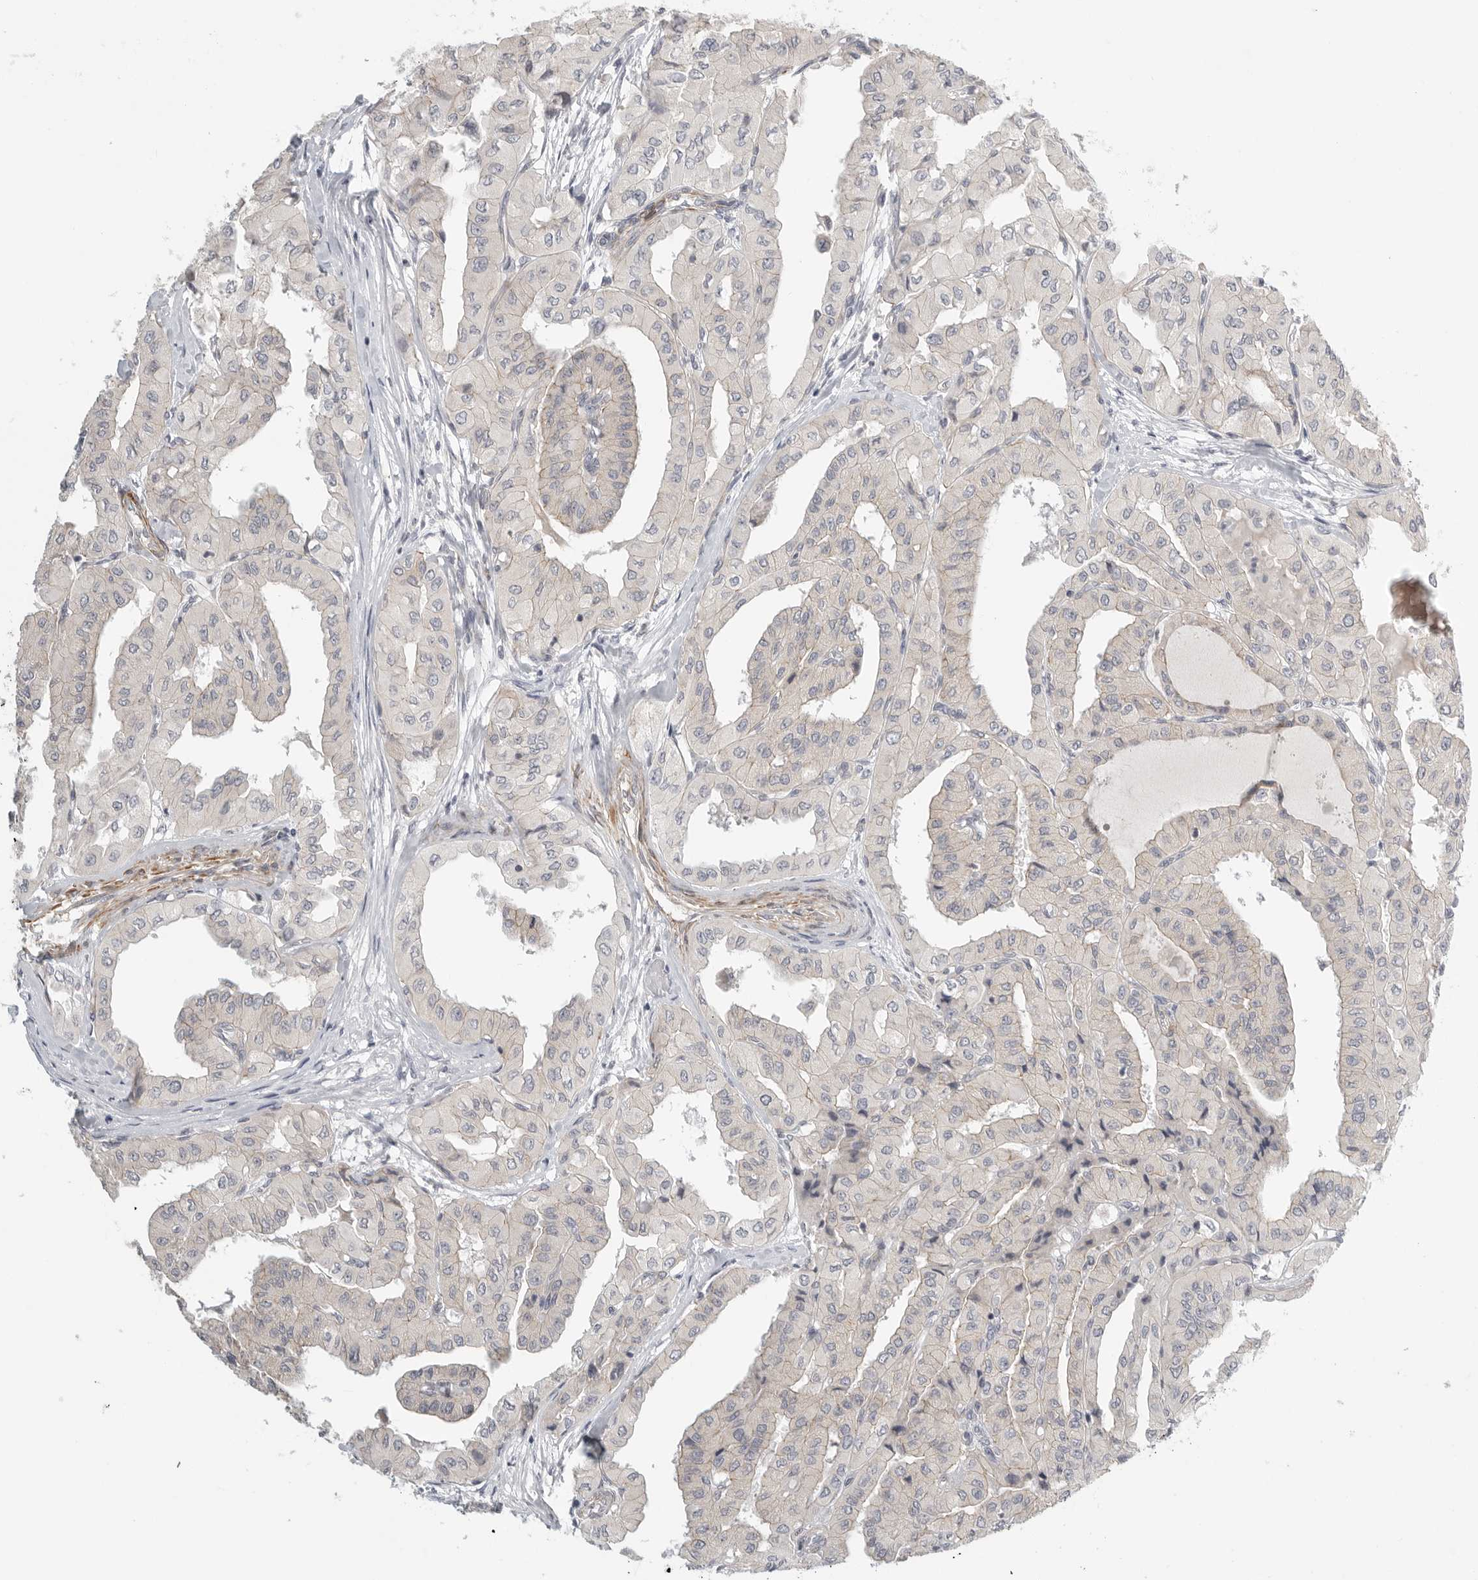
{"staining": {"intensity": "negative", "quantity": "none", "location": "none"}, "tissue": "thyroid cancer", "cell_type": "Tumor cells", "image_type": "cancer", "snomed": [{"axis": "morphology", "description": "Papillary adenocarcinoma, NOS"}, {"axis": "topography", "description": "Thyroid gland"}], "caption": "Immunohistochemistry photomicrograph of neoplastic tissue: human thyroid papillary adenocarcinoma stained with DAB exhibits no significant protein positivity in tumor cells. (DAB immunohistochemistry, high magnification).", "gene": "STAB2", "patient": {"sex": "female", "age": 59}}